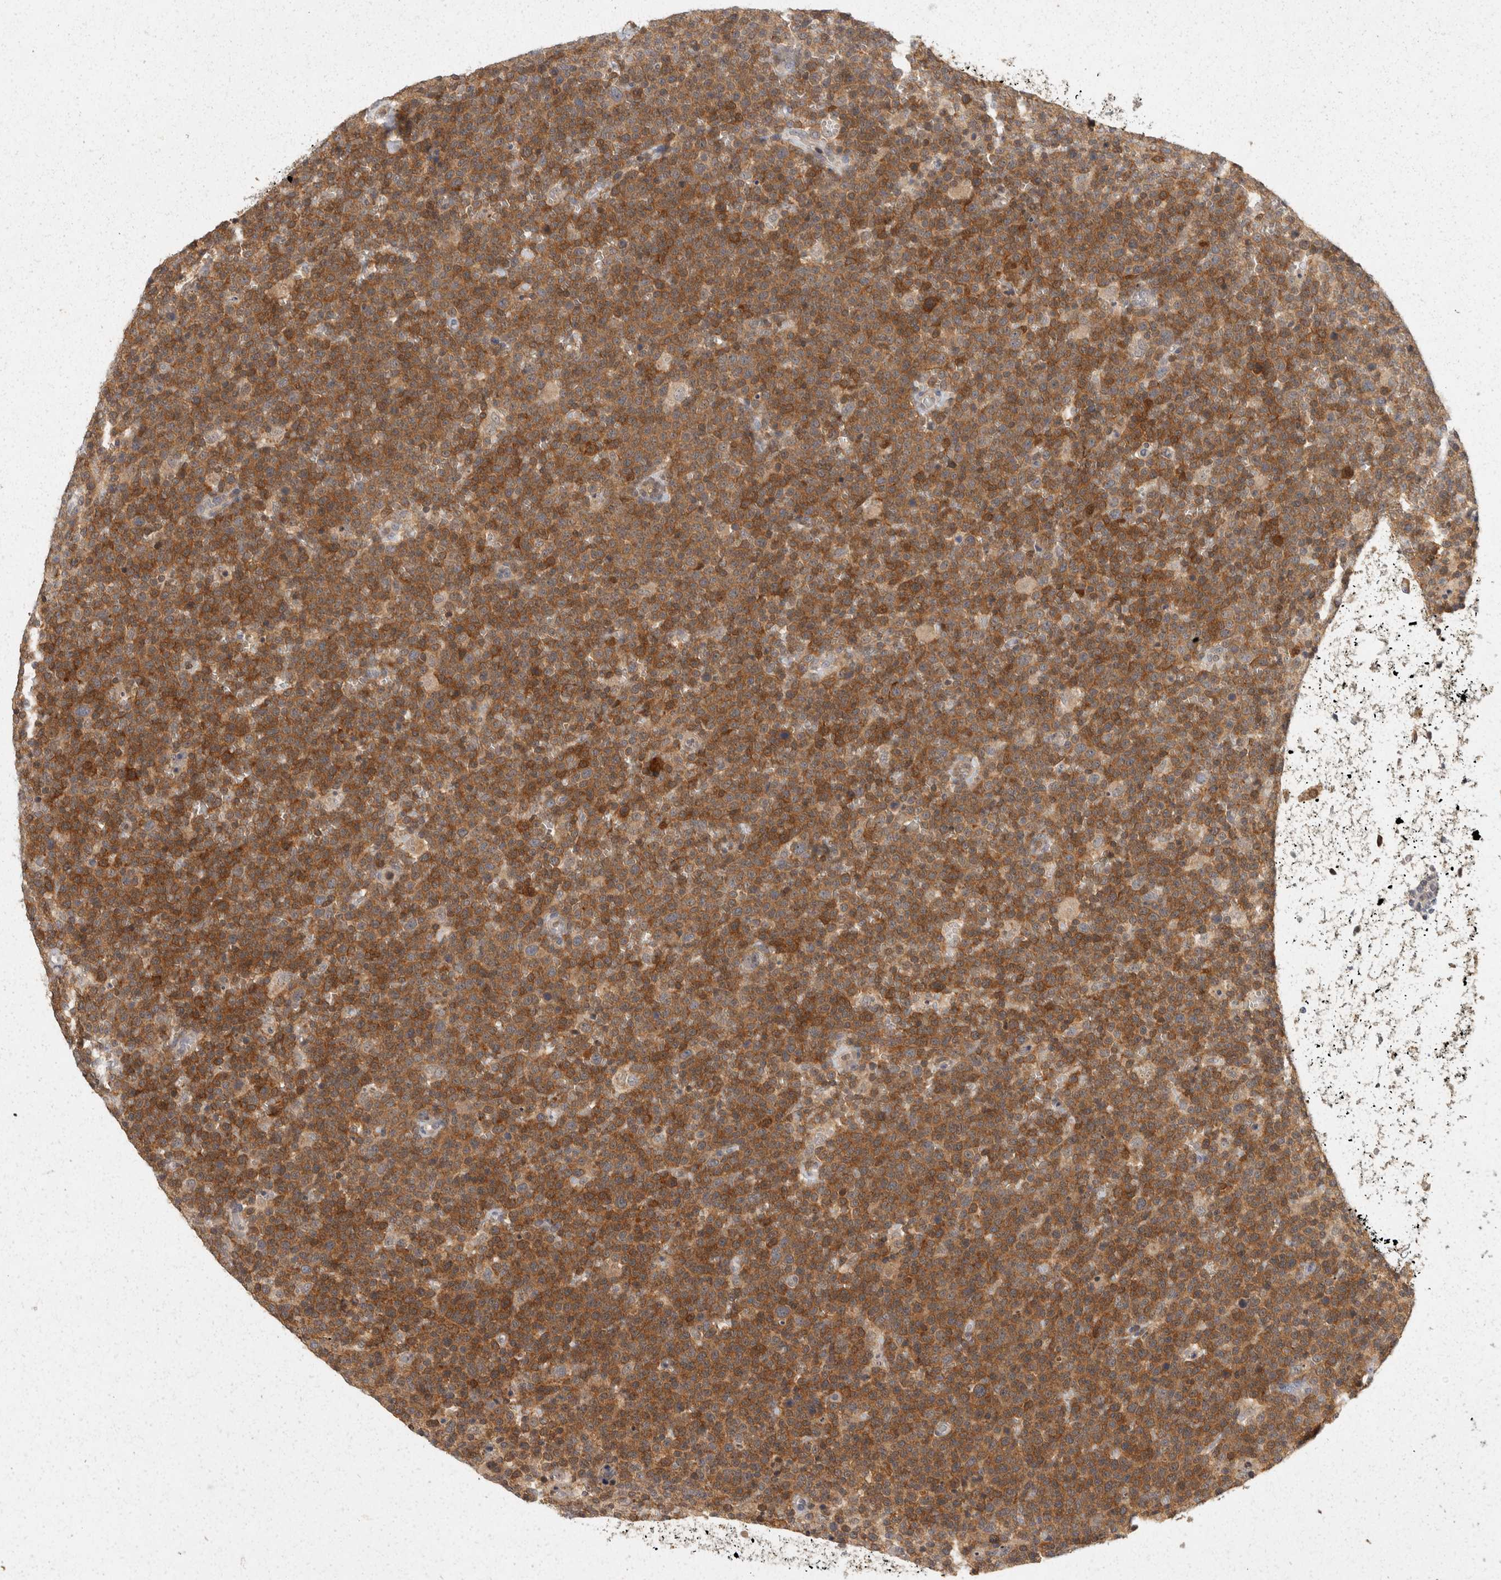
{"staining": {"intensity": "moderate", "quantity": ">75%", "location": "cytoplasmic/membranous"}, "tissue": "lymphoma", "cell_type": "Tumor cells", "image_type": "cancer", "snomed": [{"axis": "morphology", "description": "Malignant lymphoma, non-Hodgkin's type, High grade"}, {"axis": "topography", "description": "Lymph node"}], "caption": "This is a micrograph of IHC staining of lymphoma, which shows moderate positivity in the cytoplasmic/membranous of tumor cells.", "gene": "ACAT2", "patient": {"sex": "male", "age": 61}}